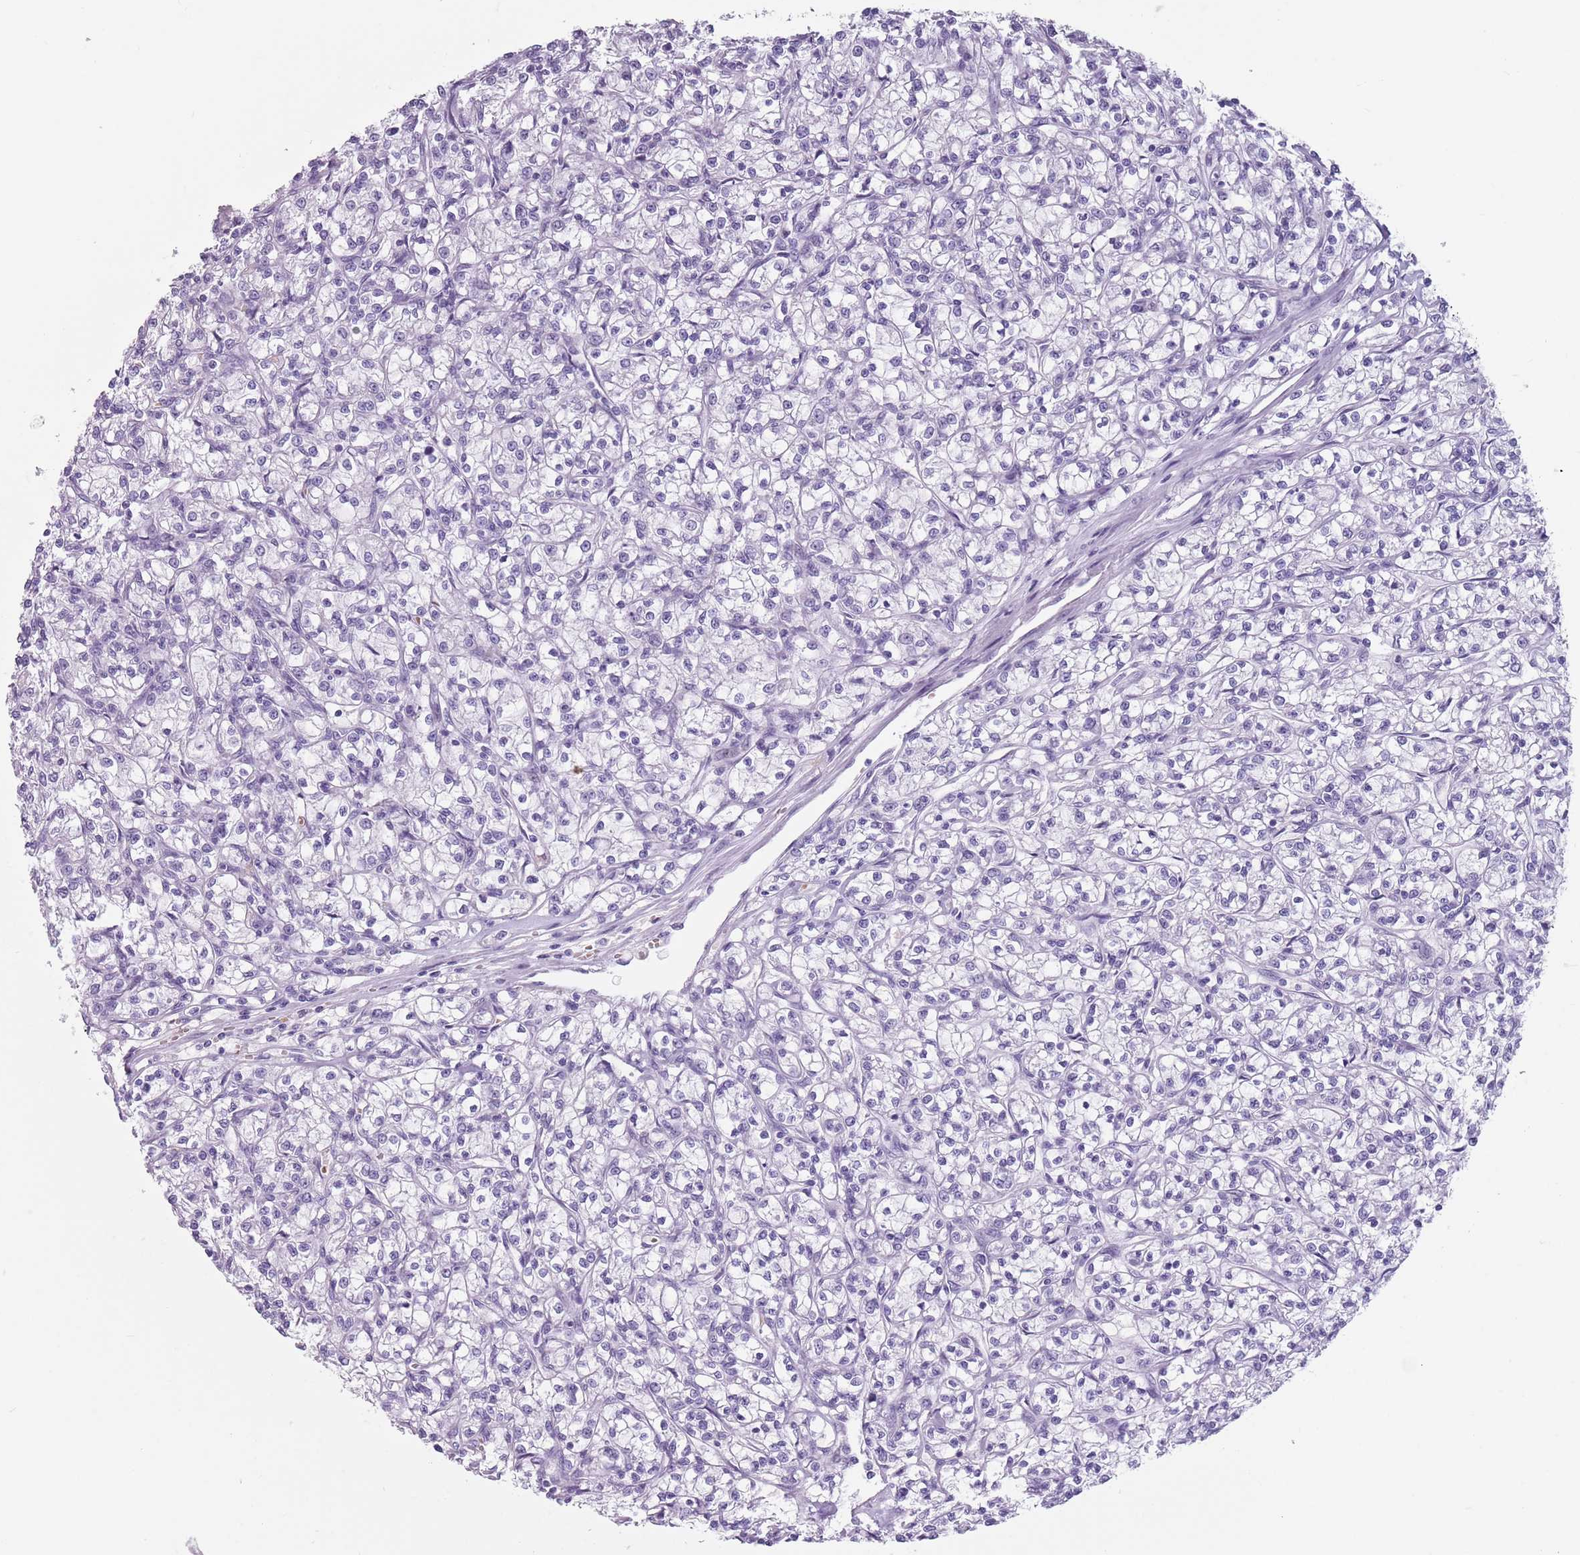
{"staining": {"intensity": "negative", "quantity": "none", "location": "none"}, "tissue": "renal cancer", "cell_type": "Tumor cells", "image_type": "cancer", "snomed": [{"axis": "morphology", "description": "Adenocarcinoma, NOS"}, {"axis": "topography", "description": "Kidney"}], "caption": "Tumor cells show no significant positivity in renal adenocarcinoma.", "gene": "SPESP1", "patient": {"sex": "female", "age": 59}}